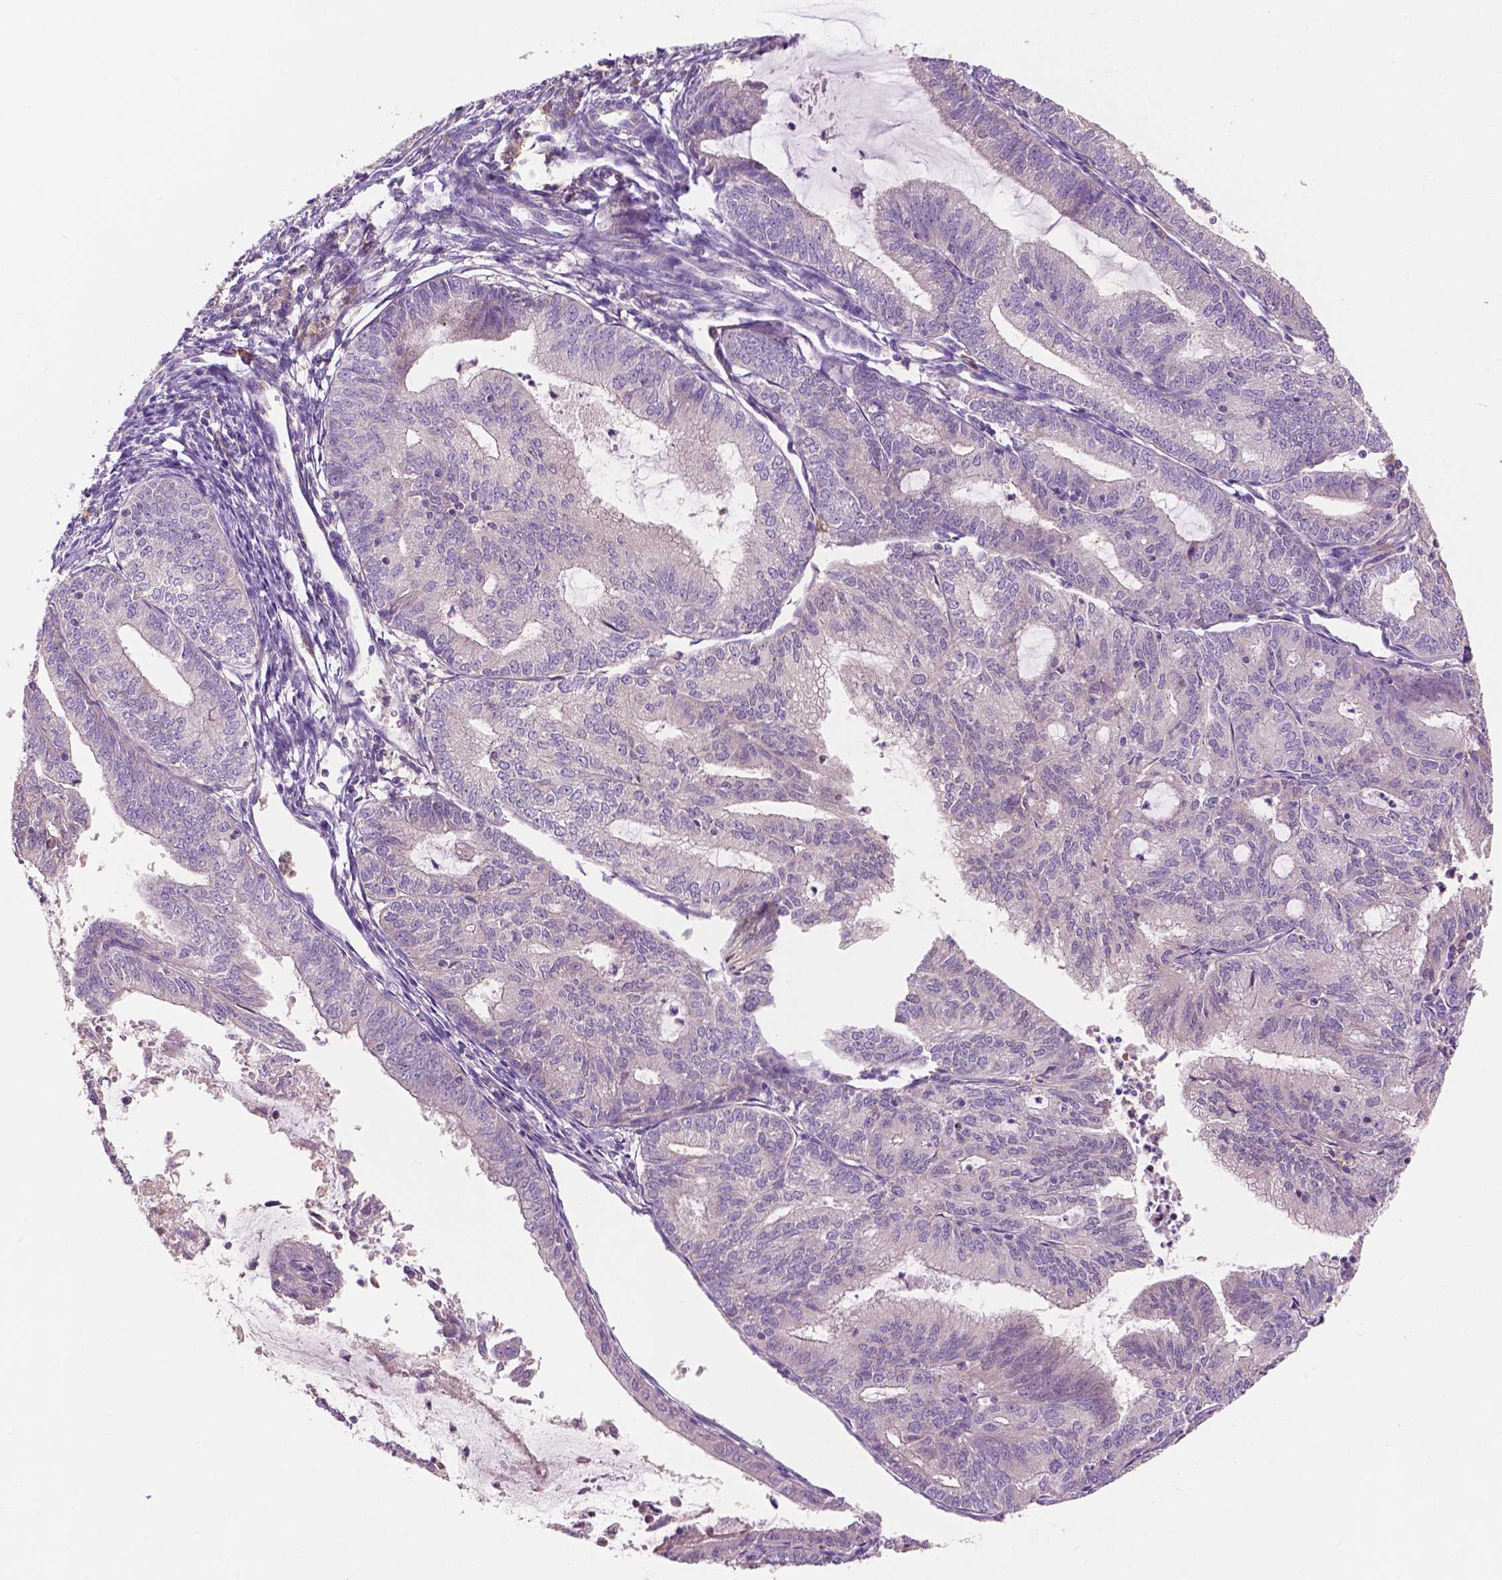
{"staining": {"intensity": "negative", "quantity": "none", "location": "none"}, "tissue": "endometrial cancer", "cell_type": "Tumor cells", "image_type": "cancer", "snomed": [{"axis": "morphology", "description": "Adenocarcinoma, NOS"}, {"axis": "topography", "description": "Endometrium"}], "caption": "DAB (3,3'-diaminobenzidine) immunohistochemical staining of endometrial adenocarcinoma displays no significant expression in tumor cells.", "gene": "SEMA4A", "patient": {"sex": "female", "age": 70}}